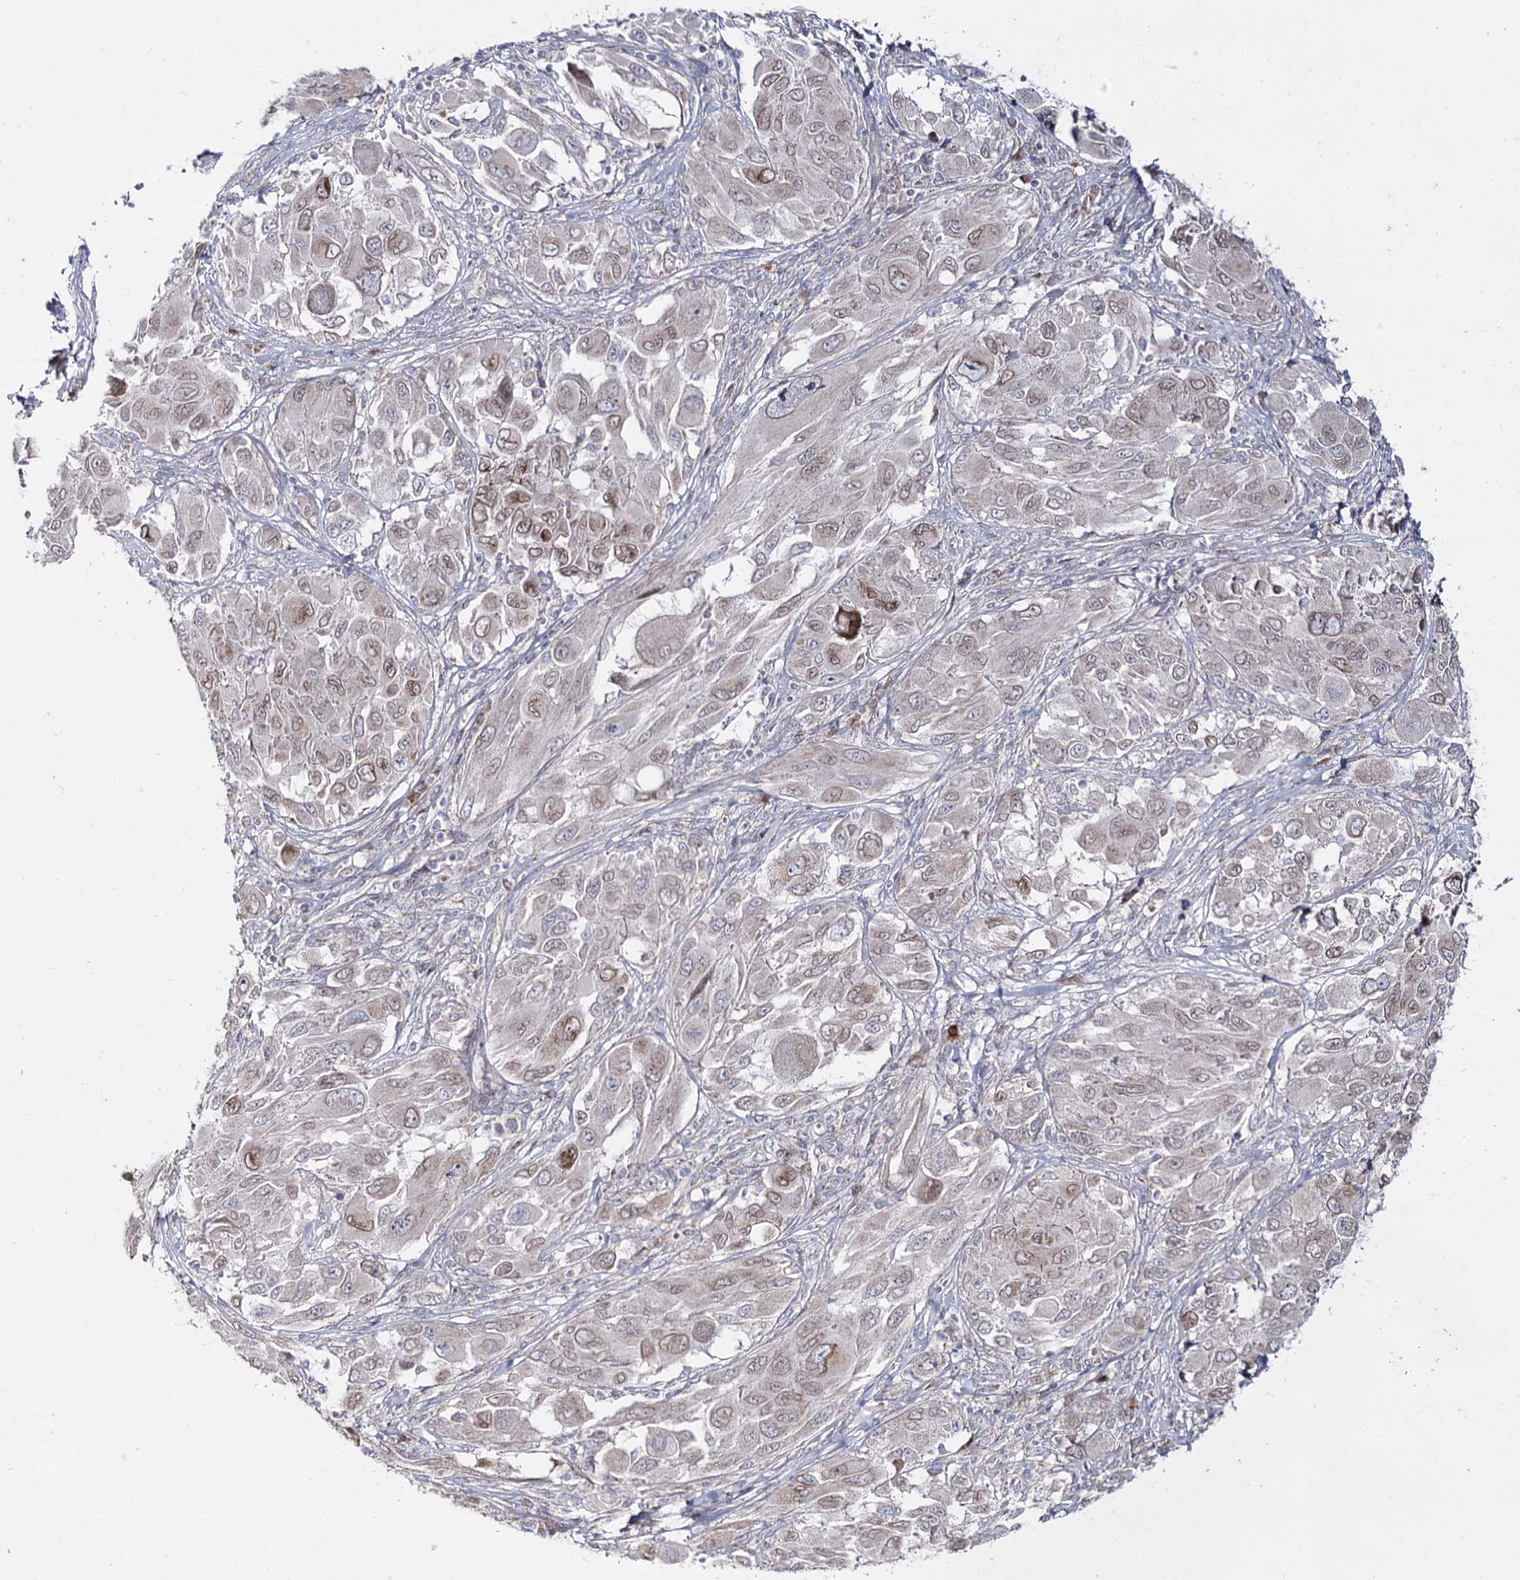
{"staining": {"intensity": "weak", "quantity": "<25%", "location": "cytoplasmic/membranous"}, "tissue": "melanoma", "cell_type": "Tumor cells", "image_type": "cancer", "snomed": [{"axis": "morphology", "description": "Malignant melanoma, NOS"}, {"axis": "topography", "description": "Skin"}], "caption": "This is an IHC photomicrograph of human melanoma. There is no staining in tumor cells.", "gene": "C11orf80", "patient": {"sex": "female", "age": 91}}